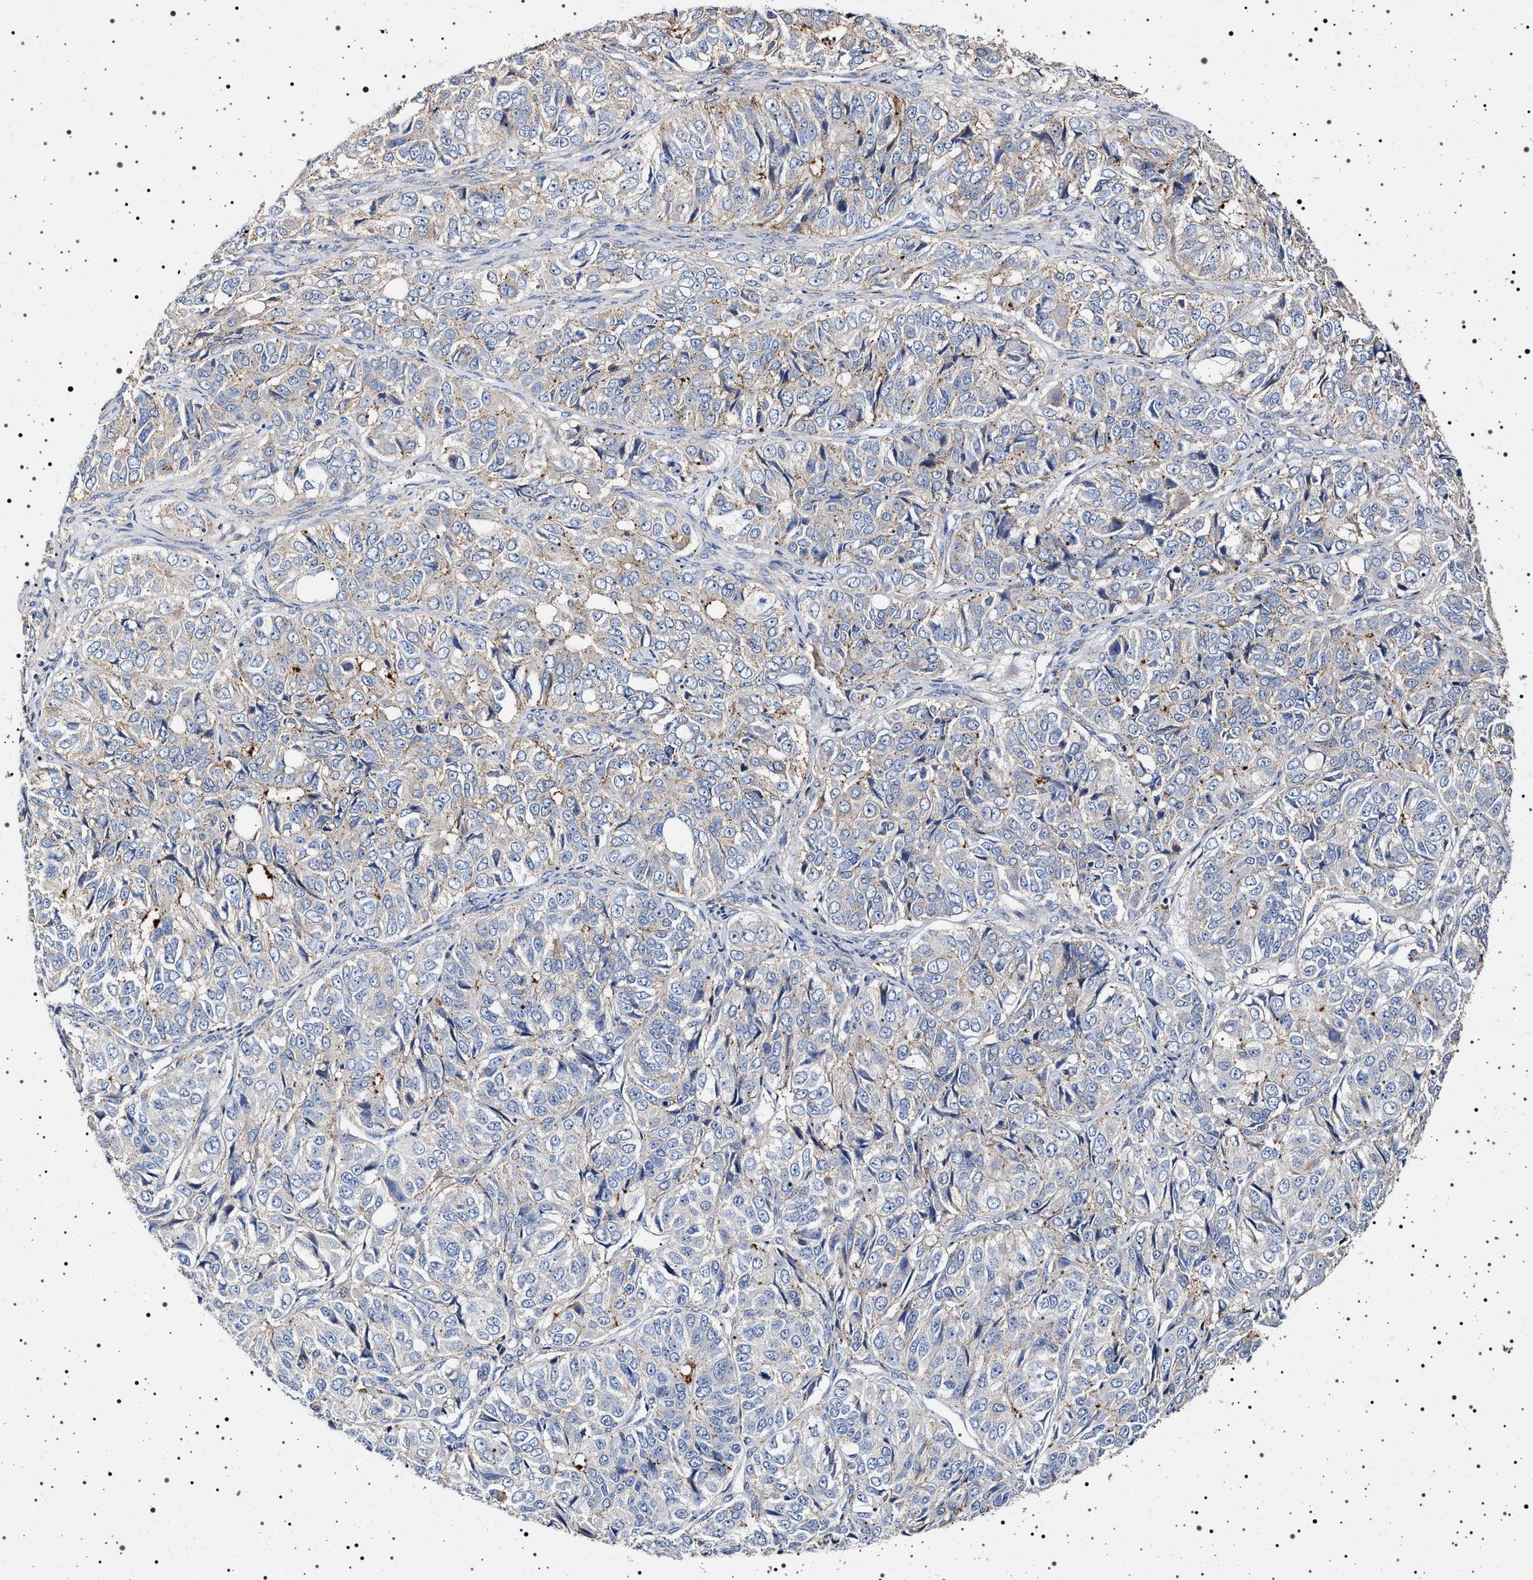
{"staining": {"intensity": "weak", "quantity": "<25%", "location": "cytoplasmic/membranous"}, "tissue": "ovarian cancer", "cell_type": "Tumor cells", "image_type": "cancer", "snomed": [{"axis": "morphology", "description": "Carcinoma, endometroid"}, {"axis": "topography", "description": "Ovary"}], "caption": "High magnification brightfield microscopy of endometroid carcinoma (ovarian) stained with DAB (3,3'-diaminobenzidine) (brown) and counterstained with hematoxylin (blue): tumor cells show no significant expression.", "gene": "NAALADL2", "patient": {"sex": "female", "age": 51}}